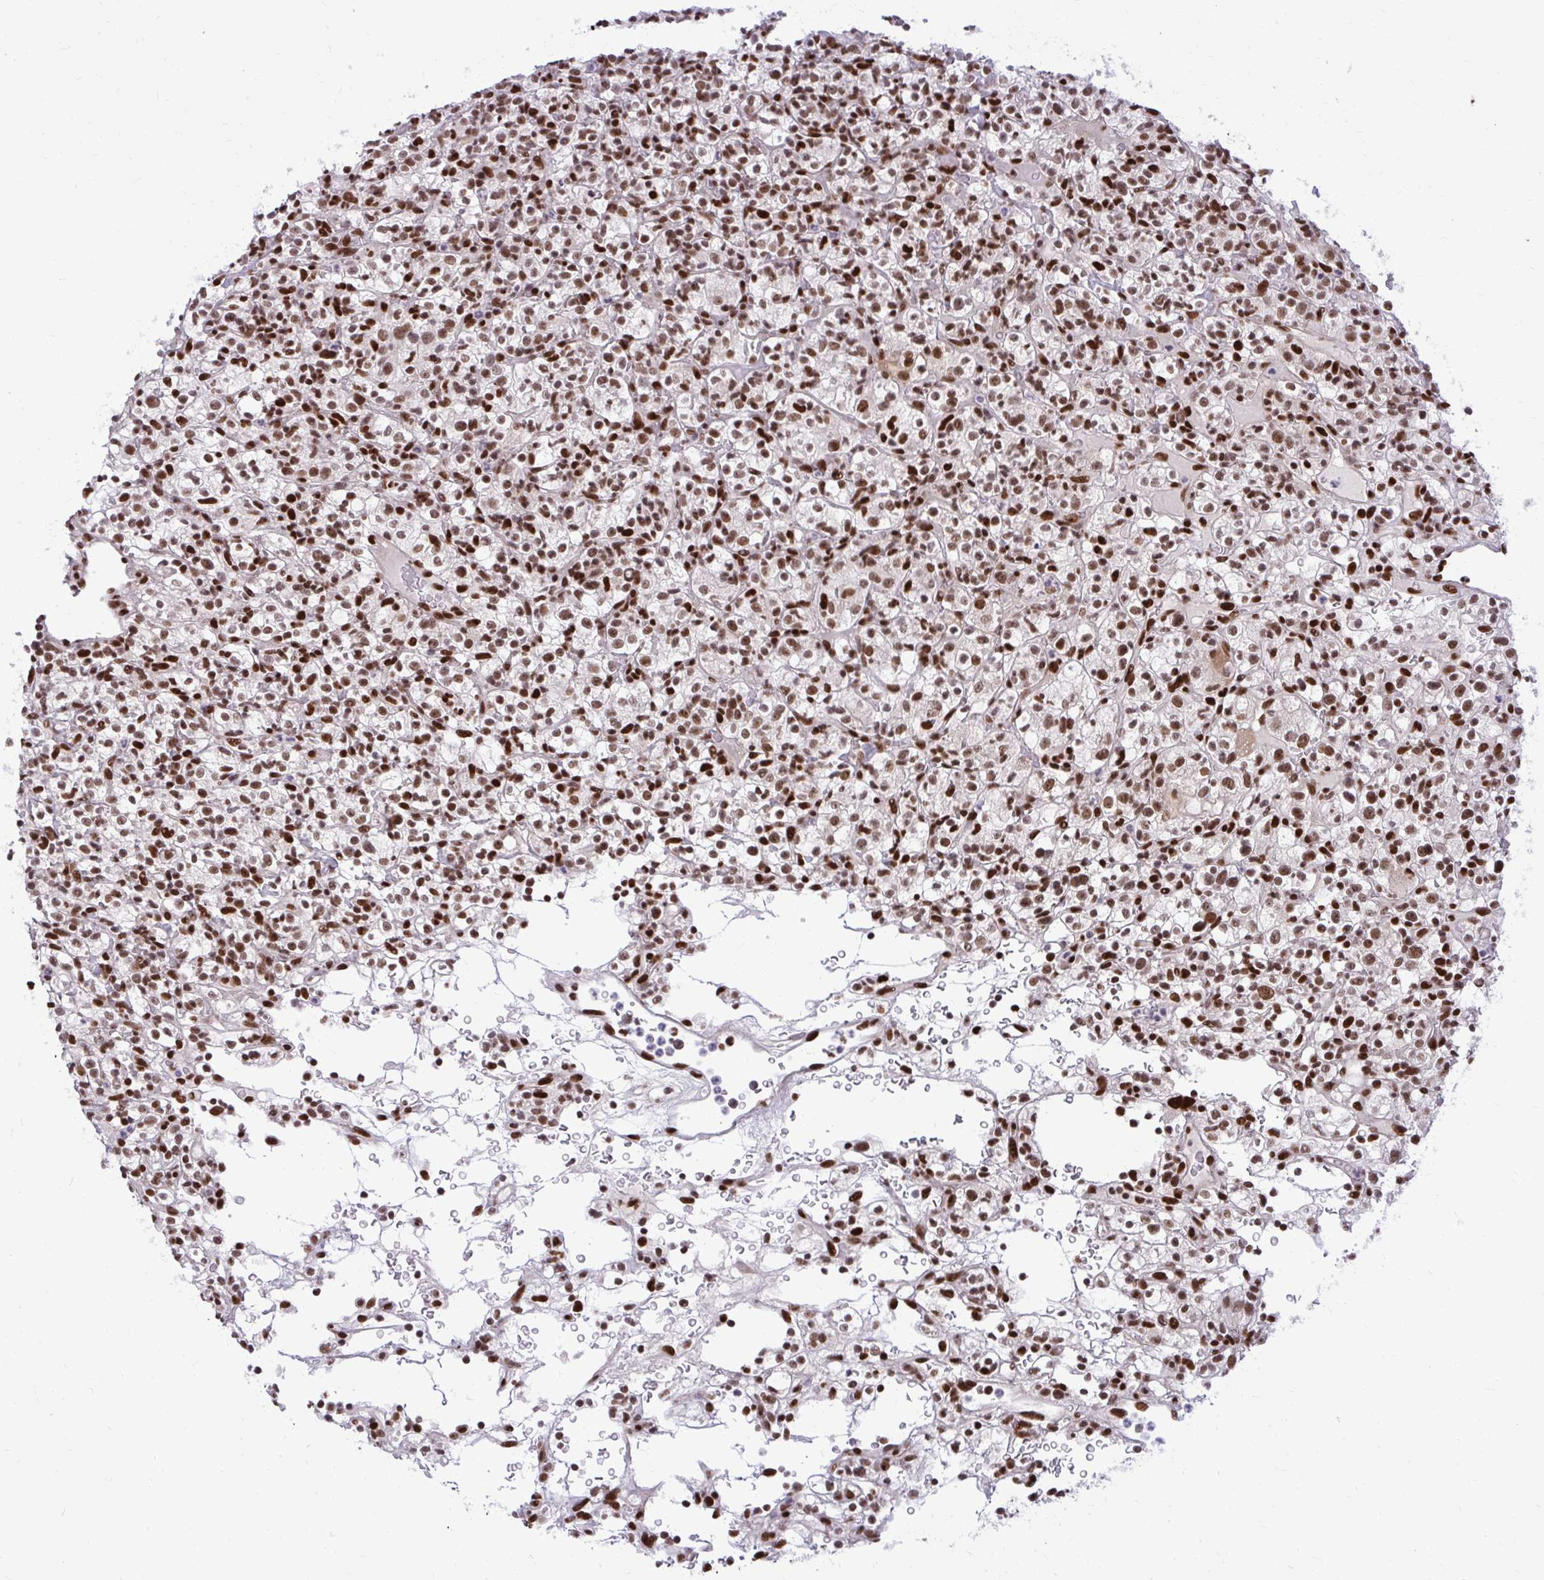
{"staining": {"intensity": "moderate", "quantity": ">75%", "location": "nuclear"}, "tissue": "renal cancer", "cell_type": "Tumor cells", "image_type": "cancer", "snomed": [{"axis": "morphology", "description": "Normal tissue, NOS"}, {"axis": "morphology", "description": "Adenocarcinoma, NOS"}, {"axis": "topography", "description": "Kidney"}], "caption": "Protein expression analysis of renal cancer (adenocarcinoma) displays moderate nuclear expression in approximately >75% of tumor cells.", "gene": "CDYL", "patient": {"sex": "female", "age": 72}}